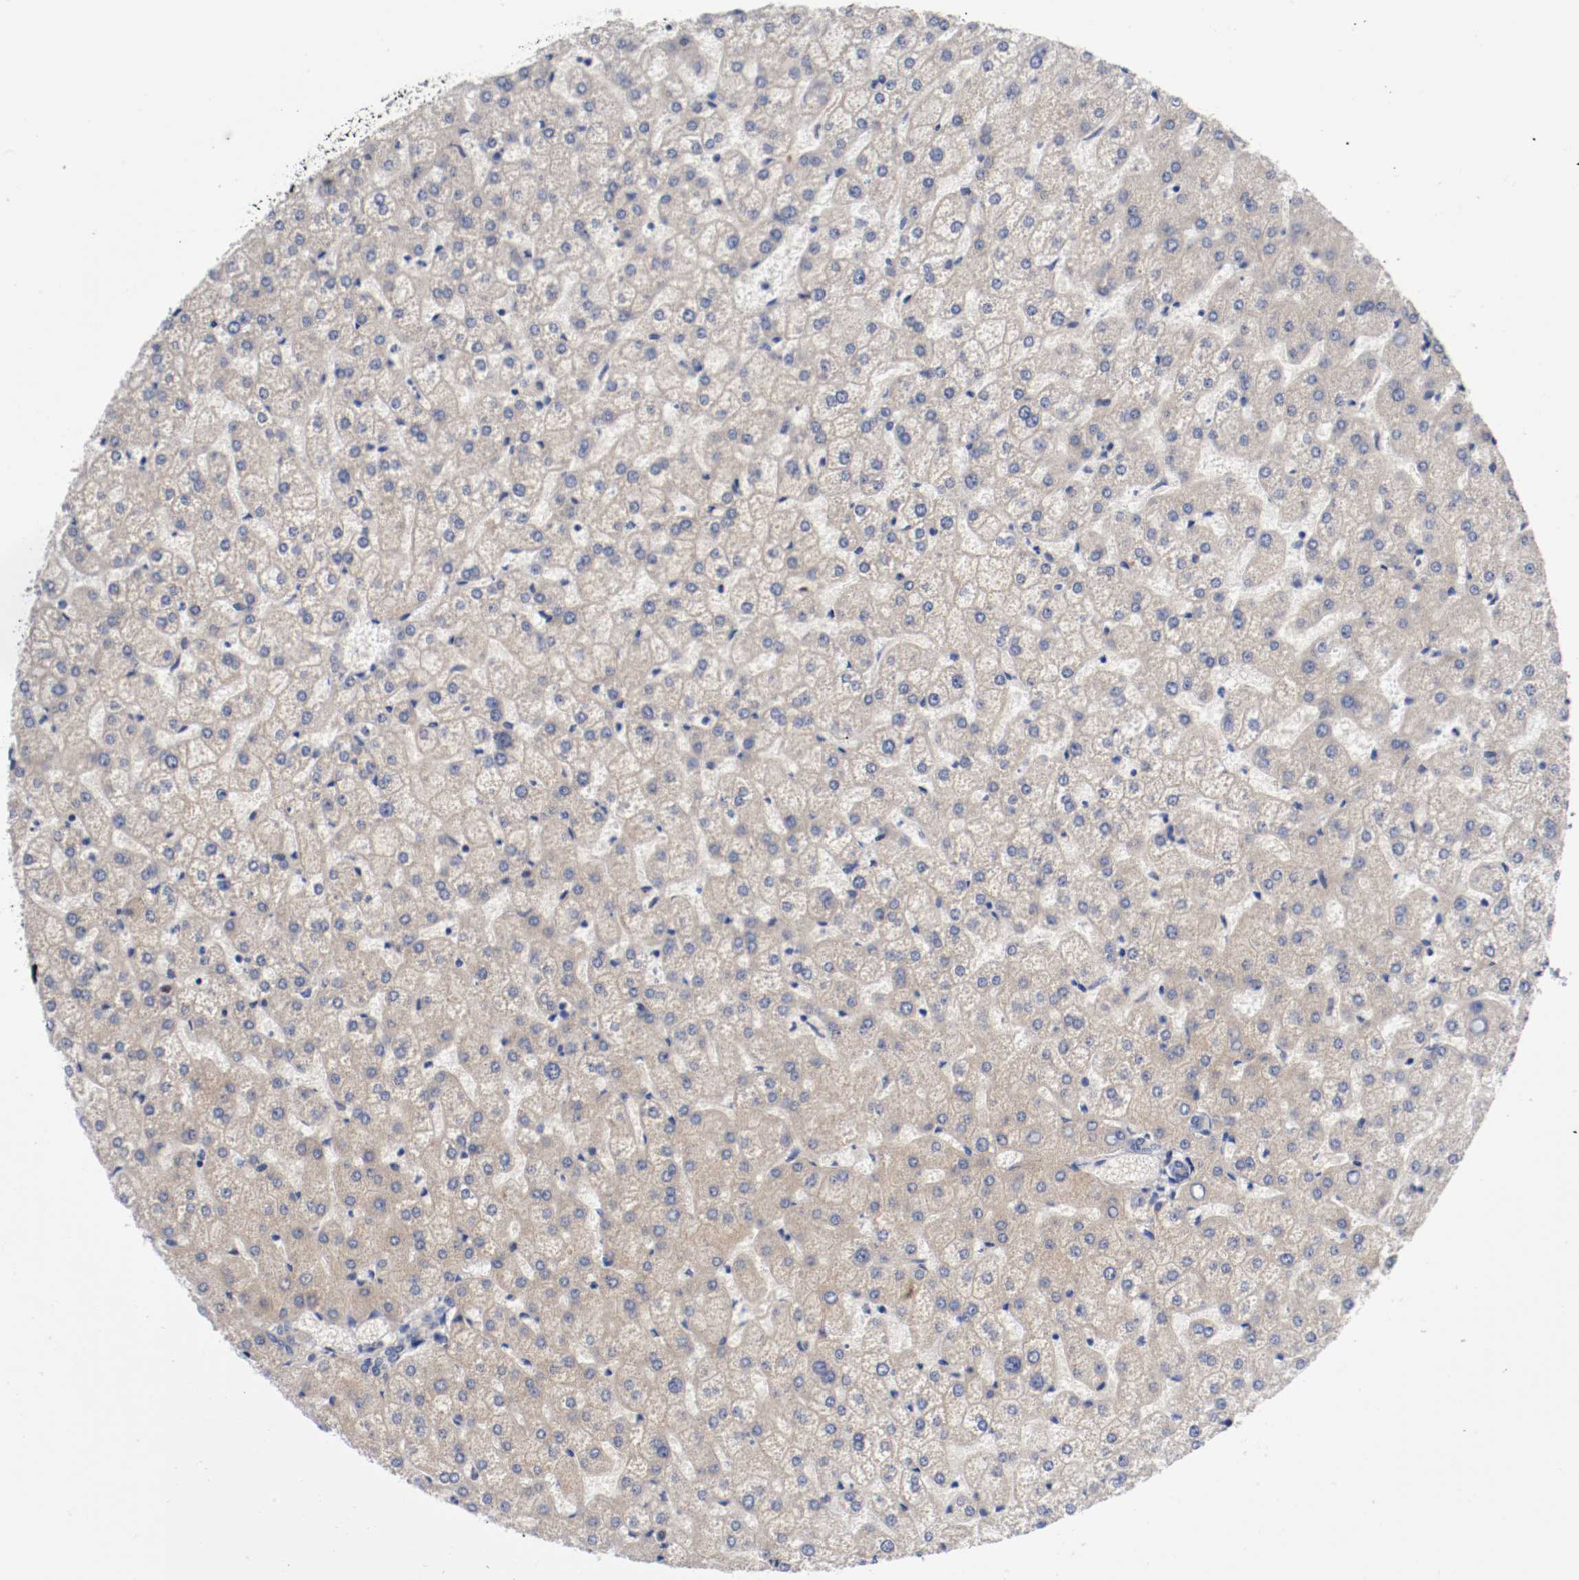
{"staining": {"intensity": "negative", "quantity": "none", "location": "none"}, "tissue": "liver", "cell_type": "Cholangiocytes", "image_type": "normal", "snomed": [{"axis": "morphology", "description": "Normal tissue, NOS"}, {"axis": "topography", "description": "Liver"}], "caption": "The micrograph shows no significant expression in cholangiocytes of liver.", "gene": "PCSK6", "patient": {"sex": "female", "age": 32}}